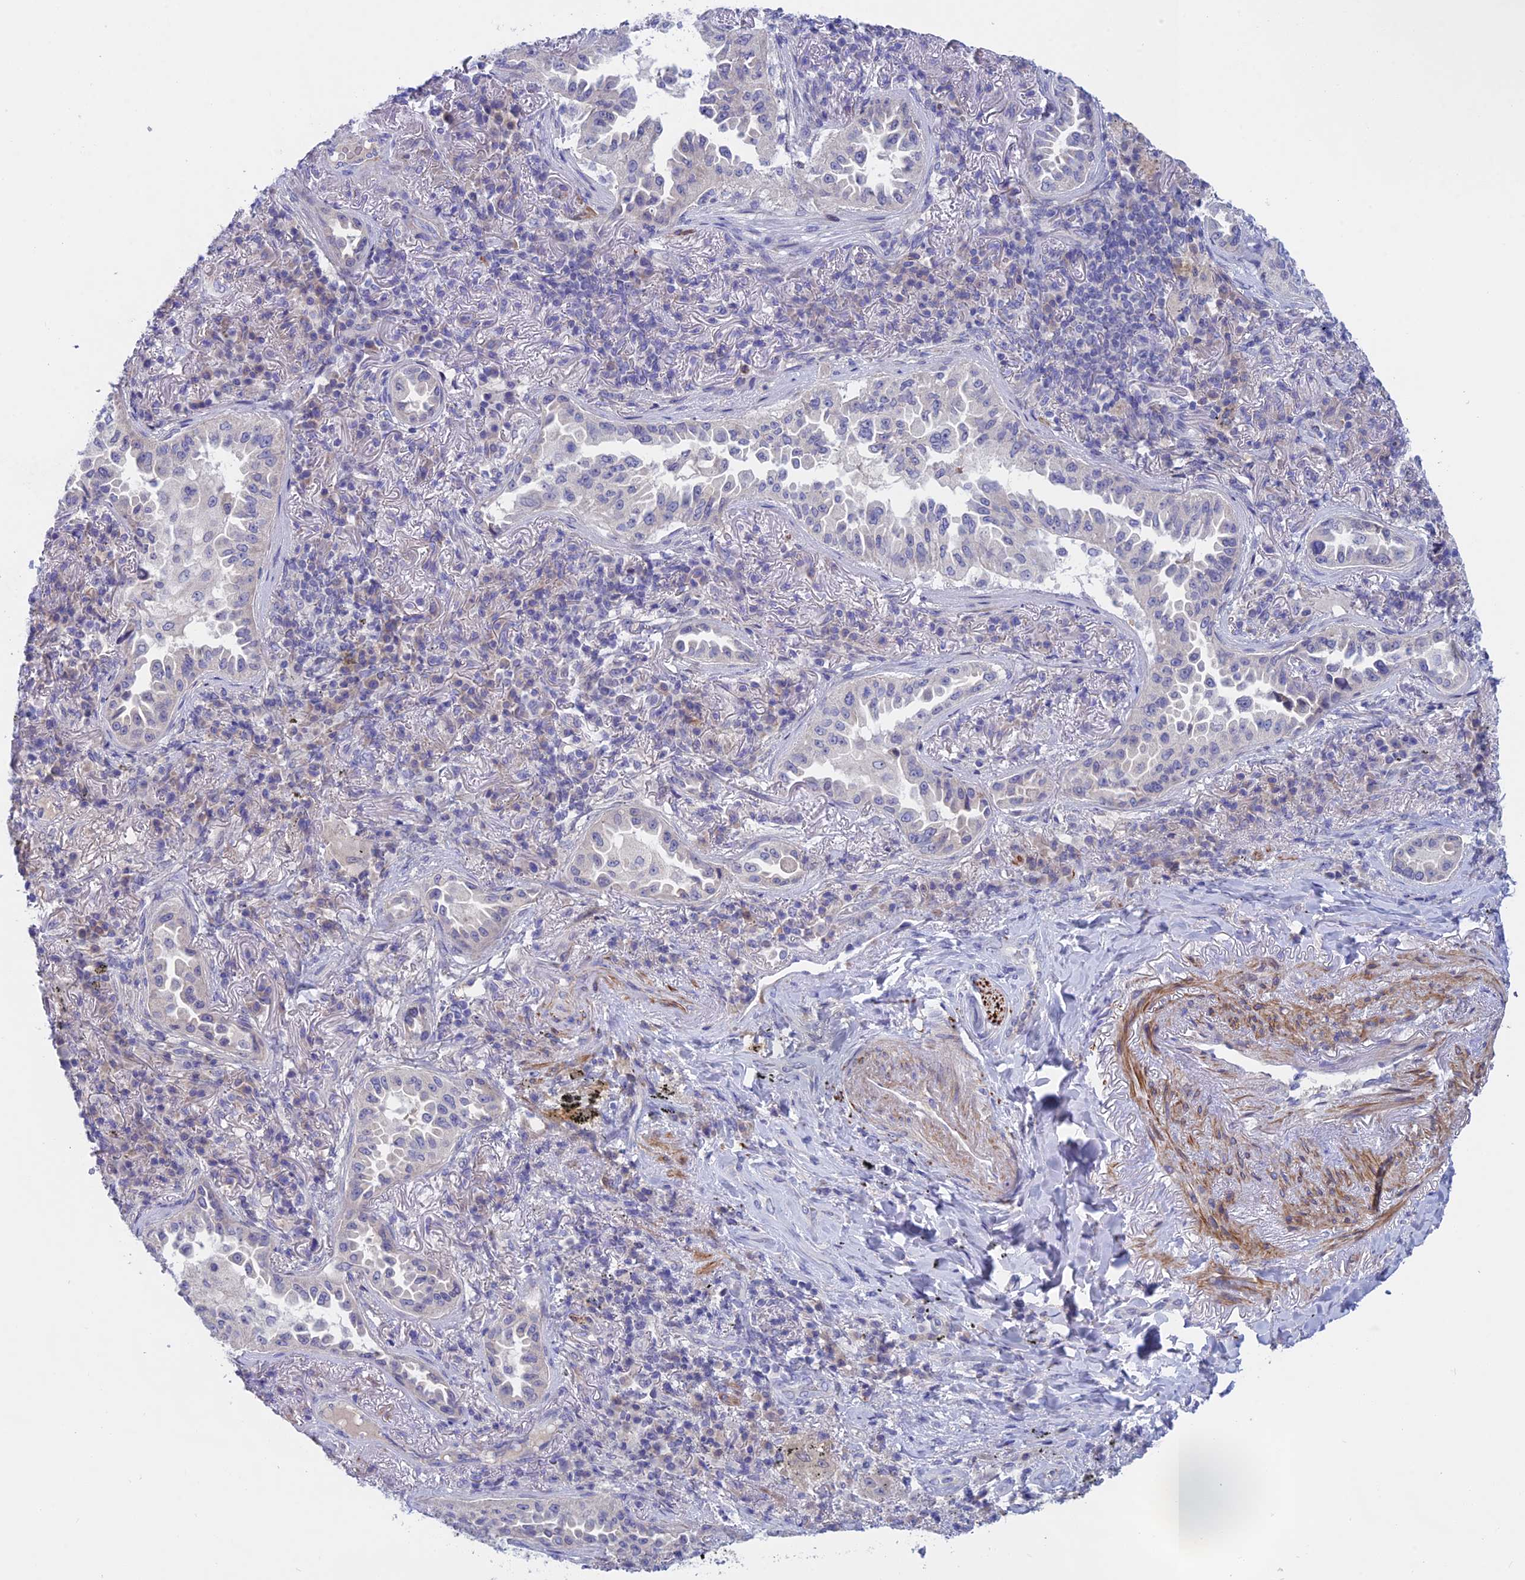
{"staining": {"intensity": "negative", "quantity": "none", "location": "none"}, "tissue": "lung cancer", "cell_type": "Tumor cells", "image_type": "cancer", "snomed": [{"axis": "morphology", "description": "Adenocarcinoma, NOS"}, {"axis": "topography", "description": "Lung"}], "caption": "Micrograph shows no protein staining in tumor cells of lung adenocarcinoma tissue.", "gene": "XPO7", "patient": {"sex": "female", "age": 69}}